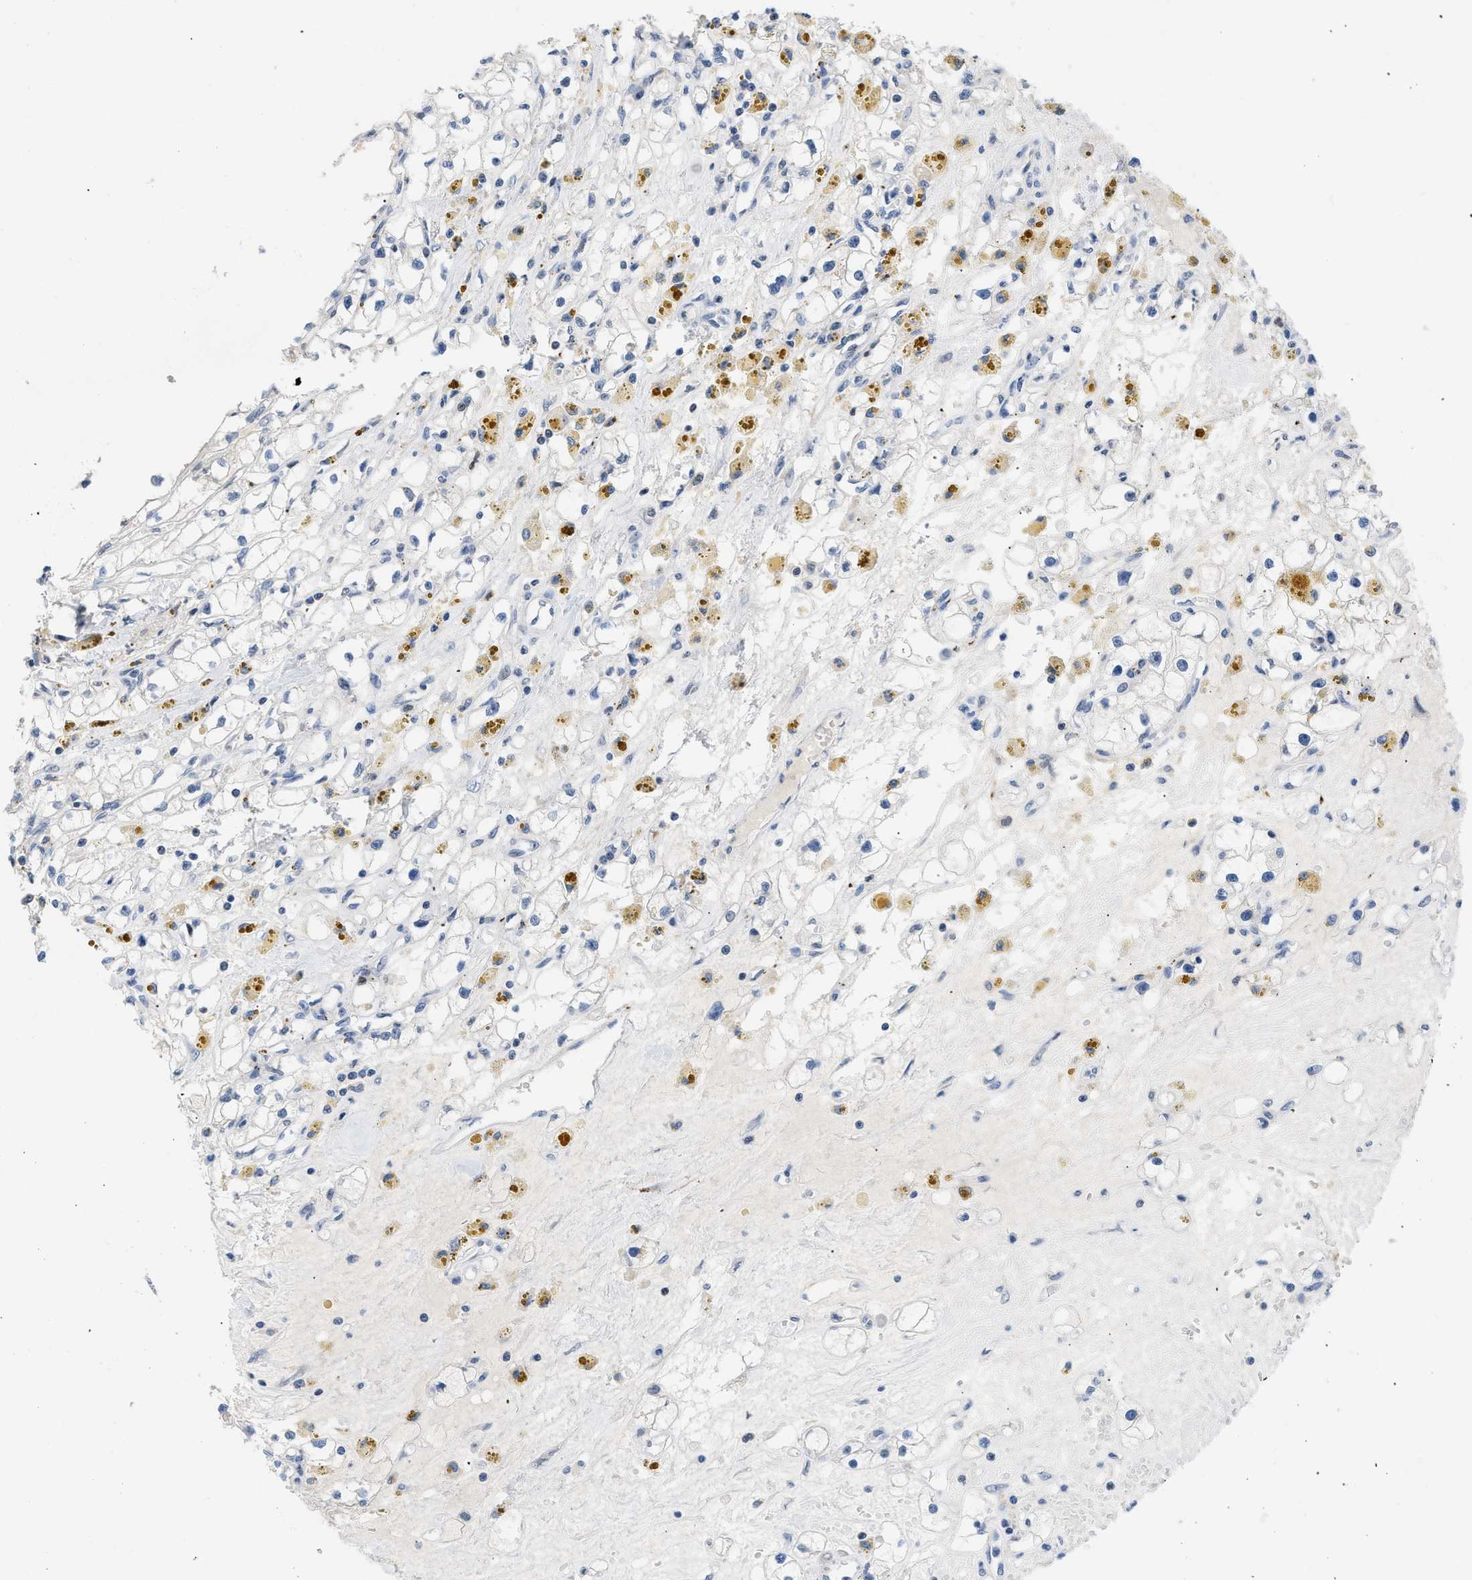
{"staining": {"intensity": "negative", "quantity": "none", "location": "none"}, "tissue": "renal cancer", "cell_type": "Tumor cells", "image_type": "cancer", "snomed": [{"axis": "morphology", "description": "Adenocarcinoma, NOS"}, {"axis": "topography", "description": "Kidney"}], "caption": "This is an IHC micrograph of human renal cancer (adenocarcinoma). There is no expression in tumor cells.", "gene": "BOLL", "patient": {"sex": "male", "age": 56}}